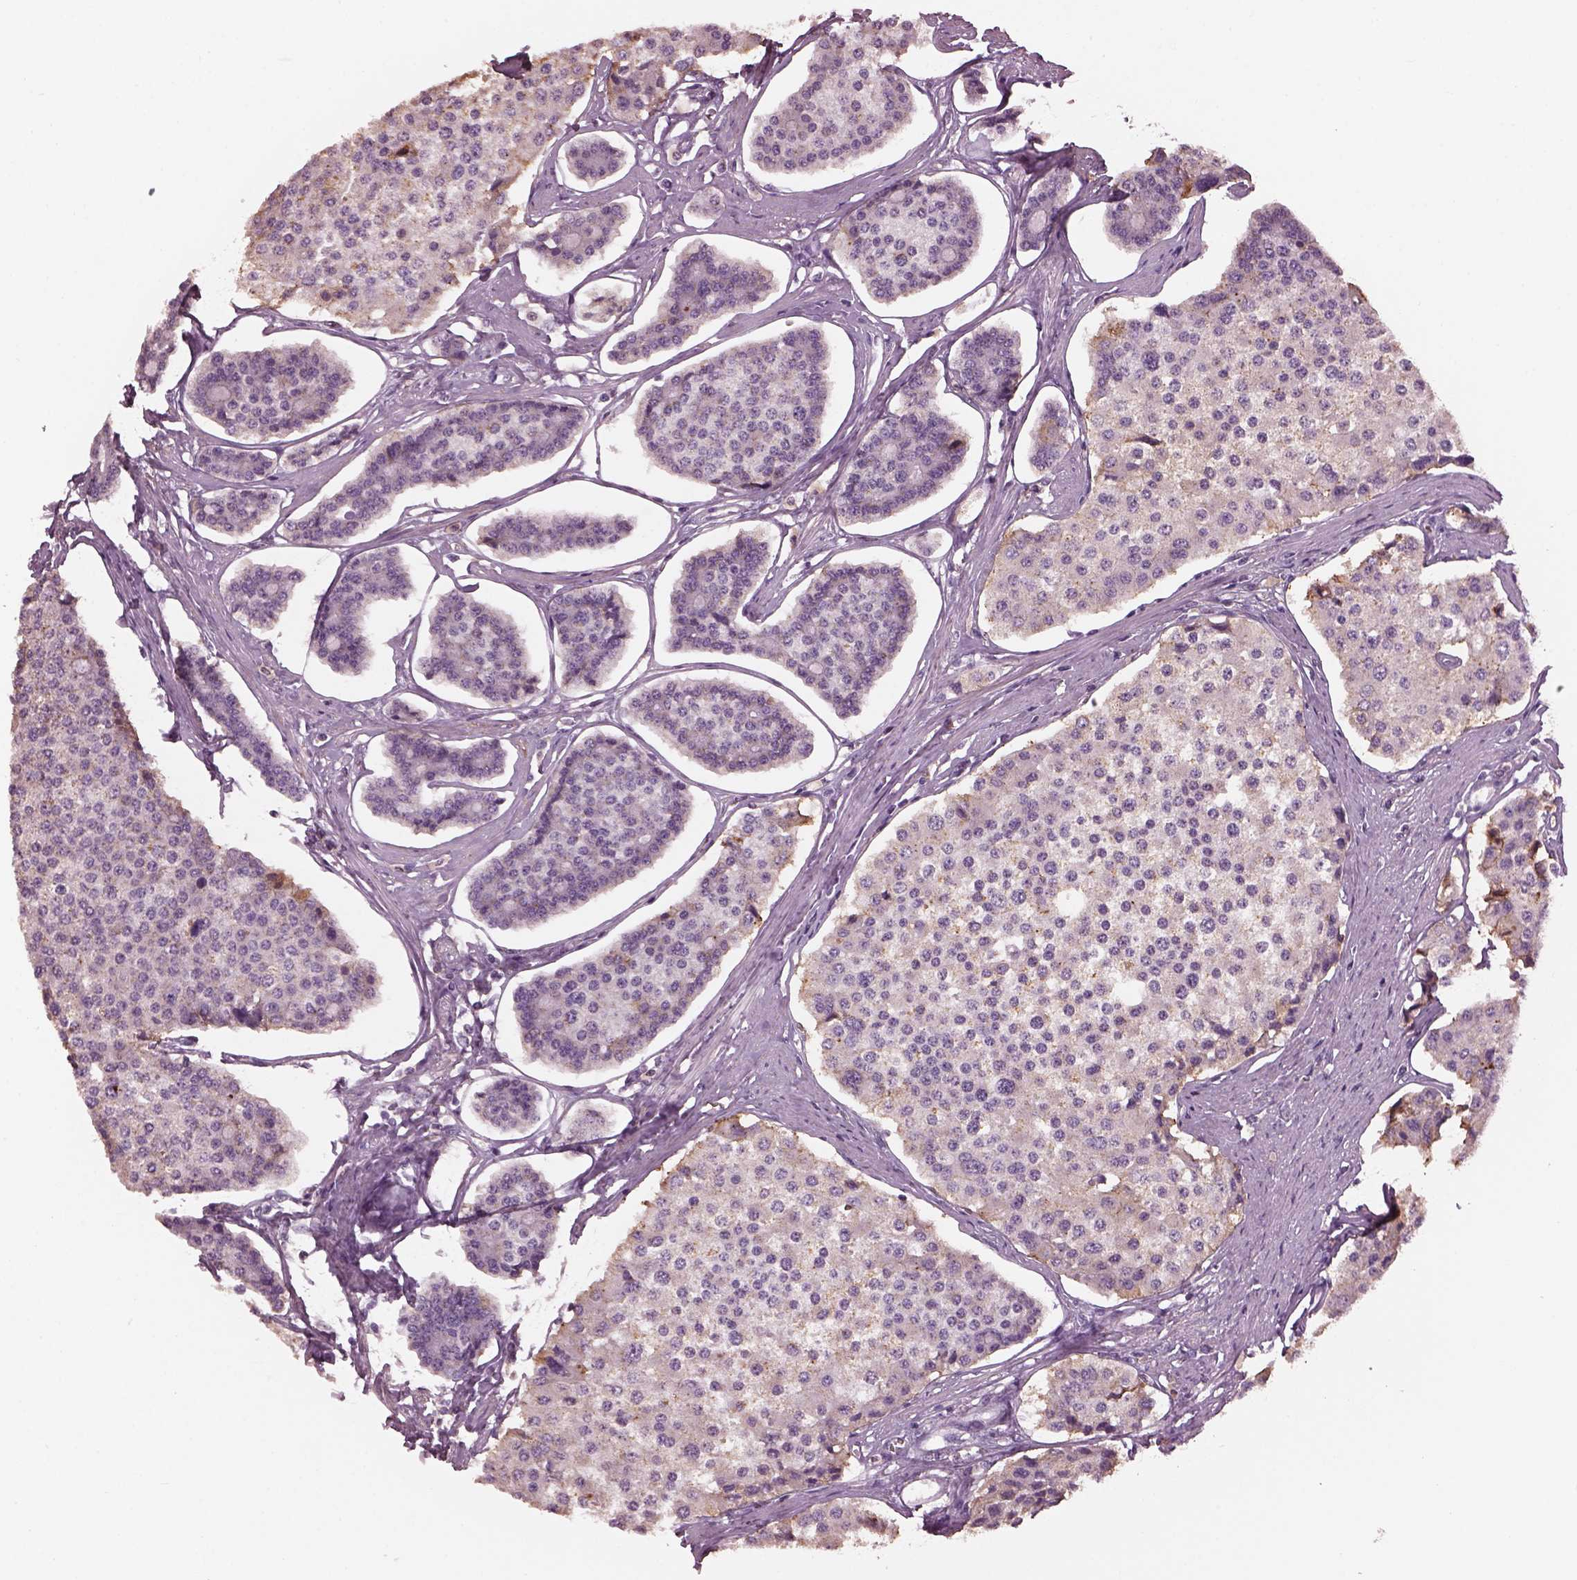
{"staining": {"intensity": "negative", "quantity": "none", "location": "none"}, "tissue": "carcinoid", "cell_type": "Tumor cells", "image_type": "cancer", "snomed": [{"axis": "morphology", "description": "Carcinoid, malignant, NOS"}, {"axis": "topography", "description": "Small intestine"}], "caption": "Human malignant carcinoid stained for a protein using immunohistochemistry (IHC) exhibits no staining in tumor cells.", "gene": "SRI", "patient": {"sex": "female", "age": 65}}